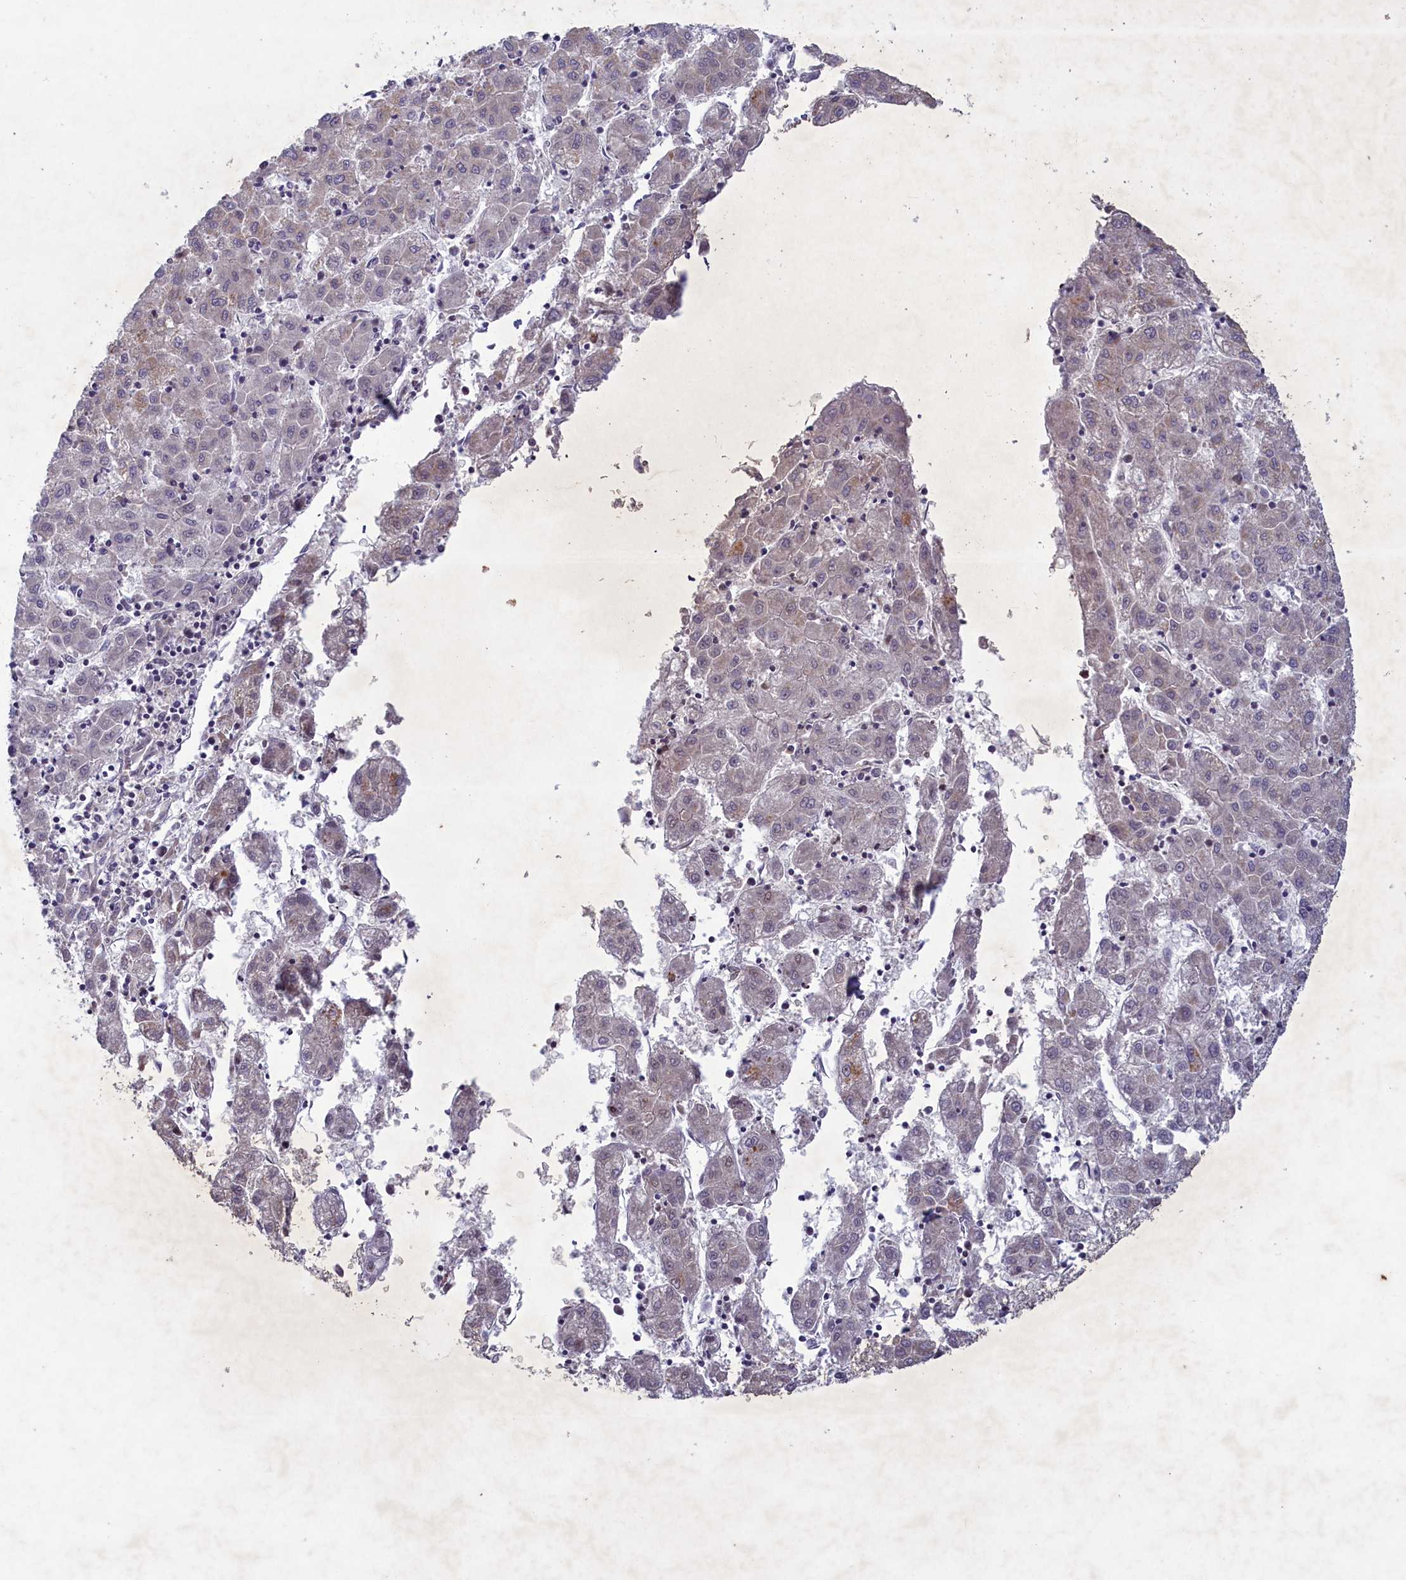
{"staining": {"intensity": "negative", "quantity": "none", "location": "none"}, "tissue": "liver cancer", "cell_type": "Tumor cells", "image_type": "cancer", "snomed": [{"axis": "morphology", "description": "Carcinoma, Hepatocellular, NOS"}, {"axis": "topography", "description": "Liver"}], "caption": "An immunohistochemistry photomicrograph of liver hepatocellular carcinoma is shown. There is no staining in tumor cells of liver hepatocellular carcinoma.", "gene": "PLEKHG6", "patient": {"sex": "male", "age": 72}}